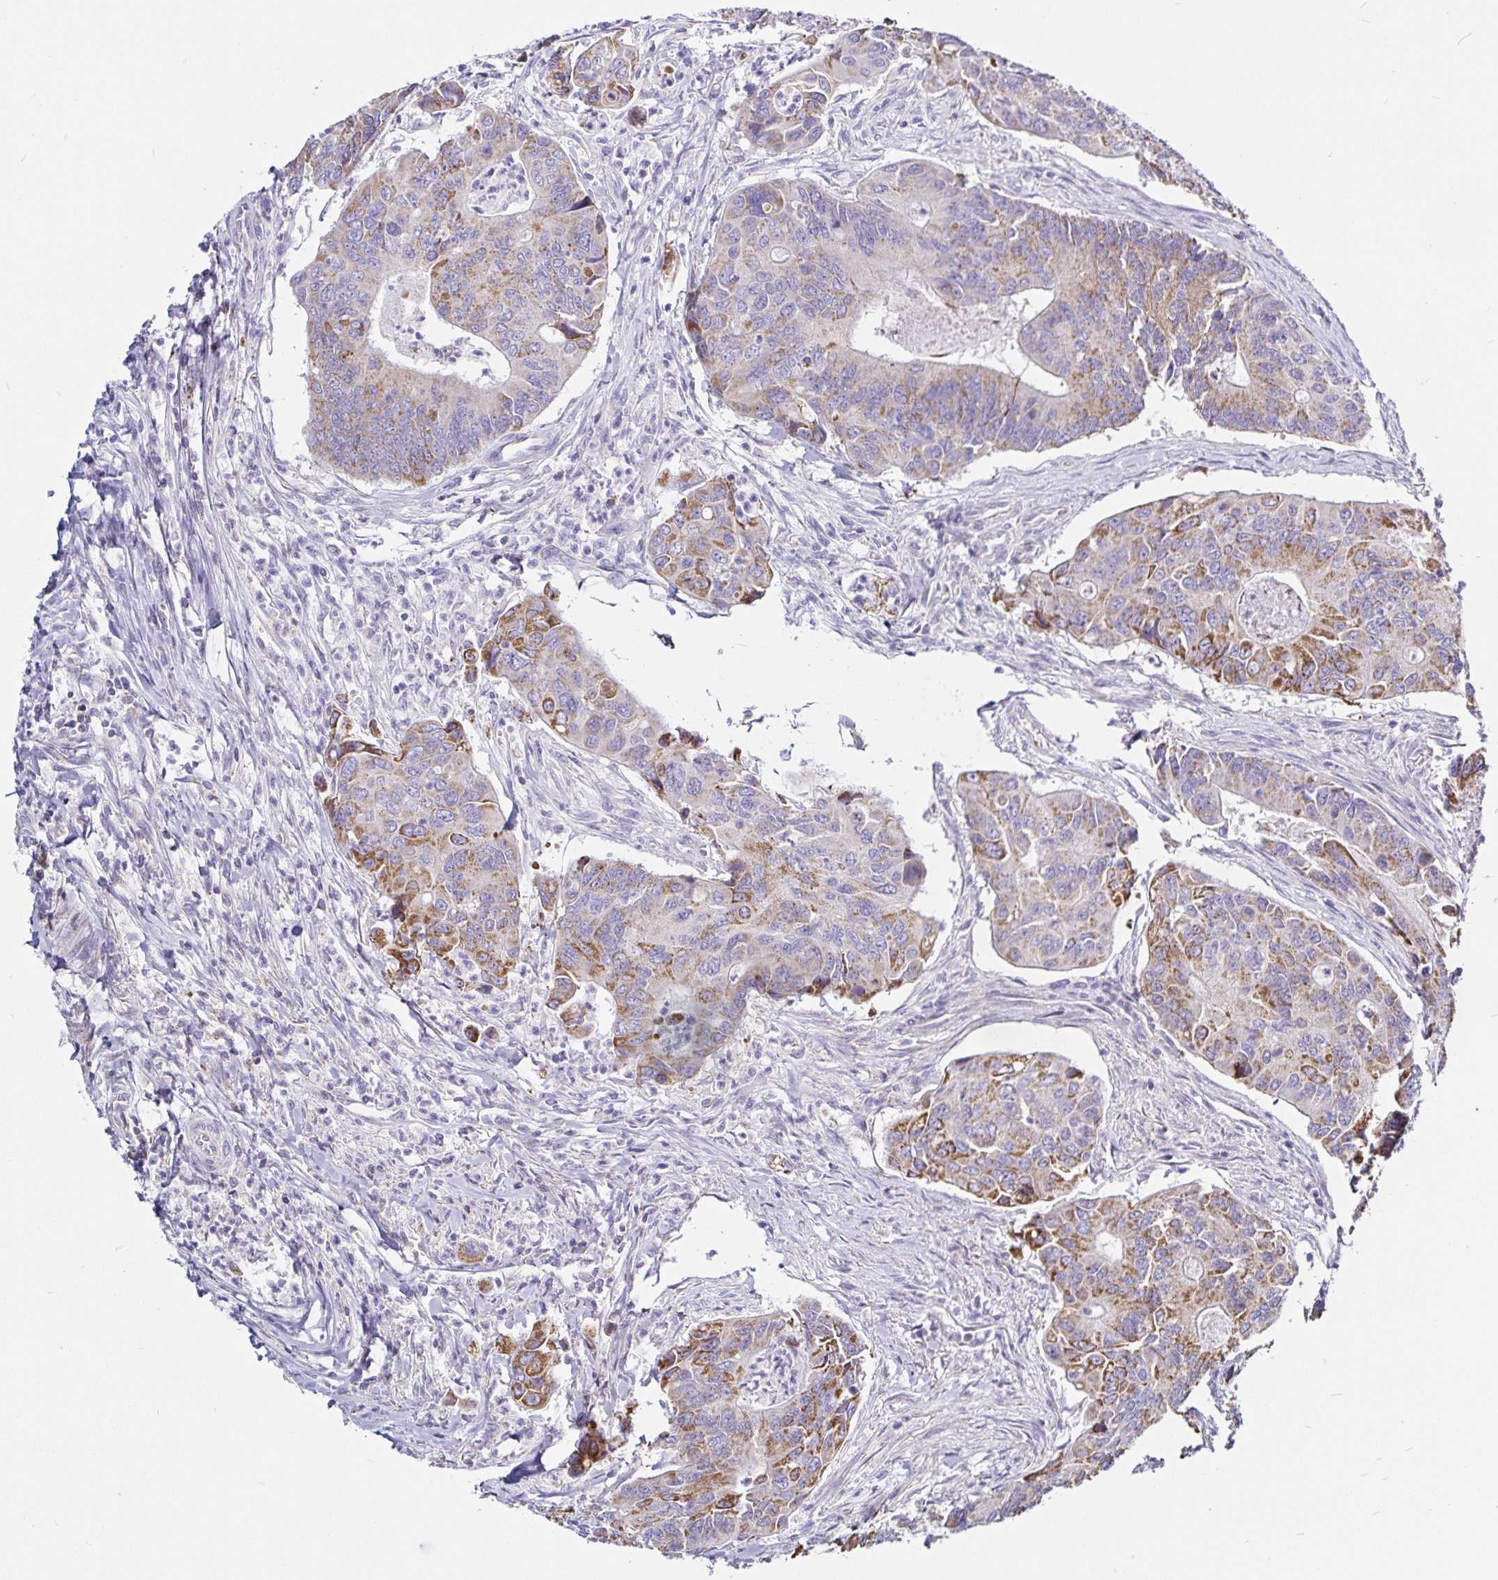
{"staining": {"intensity": "moderate", "quantity": "25%-75%", "location": "cytoplasmic/membranous"}, "tissue": "colorectal cancer", "cell_type": "Tumor cells", "image_type": "cancer", "snomed": [{"axis": "morphology", "description": "Adenocarcinoma, NOS"}, {"axis": "topography", "description": "Colon"}], "caption": "A micrograph of human colorectal cancer stained for a protein shows moderate cytoplasmic/membranous brown staining in tumor cells. The staining is performed using DAB (3,3'-diaminobenzidine) brown chromogen to label protein expression. The nuclei are counter-stained blue using hematoxylin.", "gene": "PGAM2", "patient": {"sex": "female", "age": 67}}